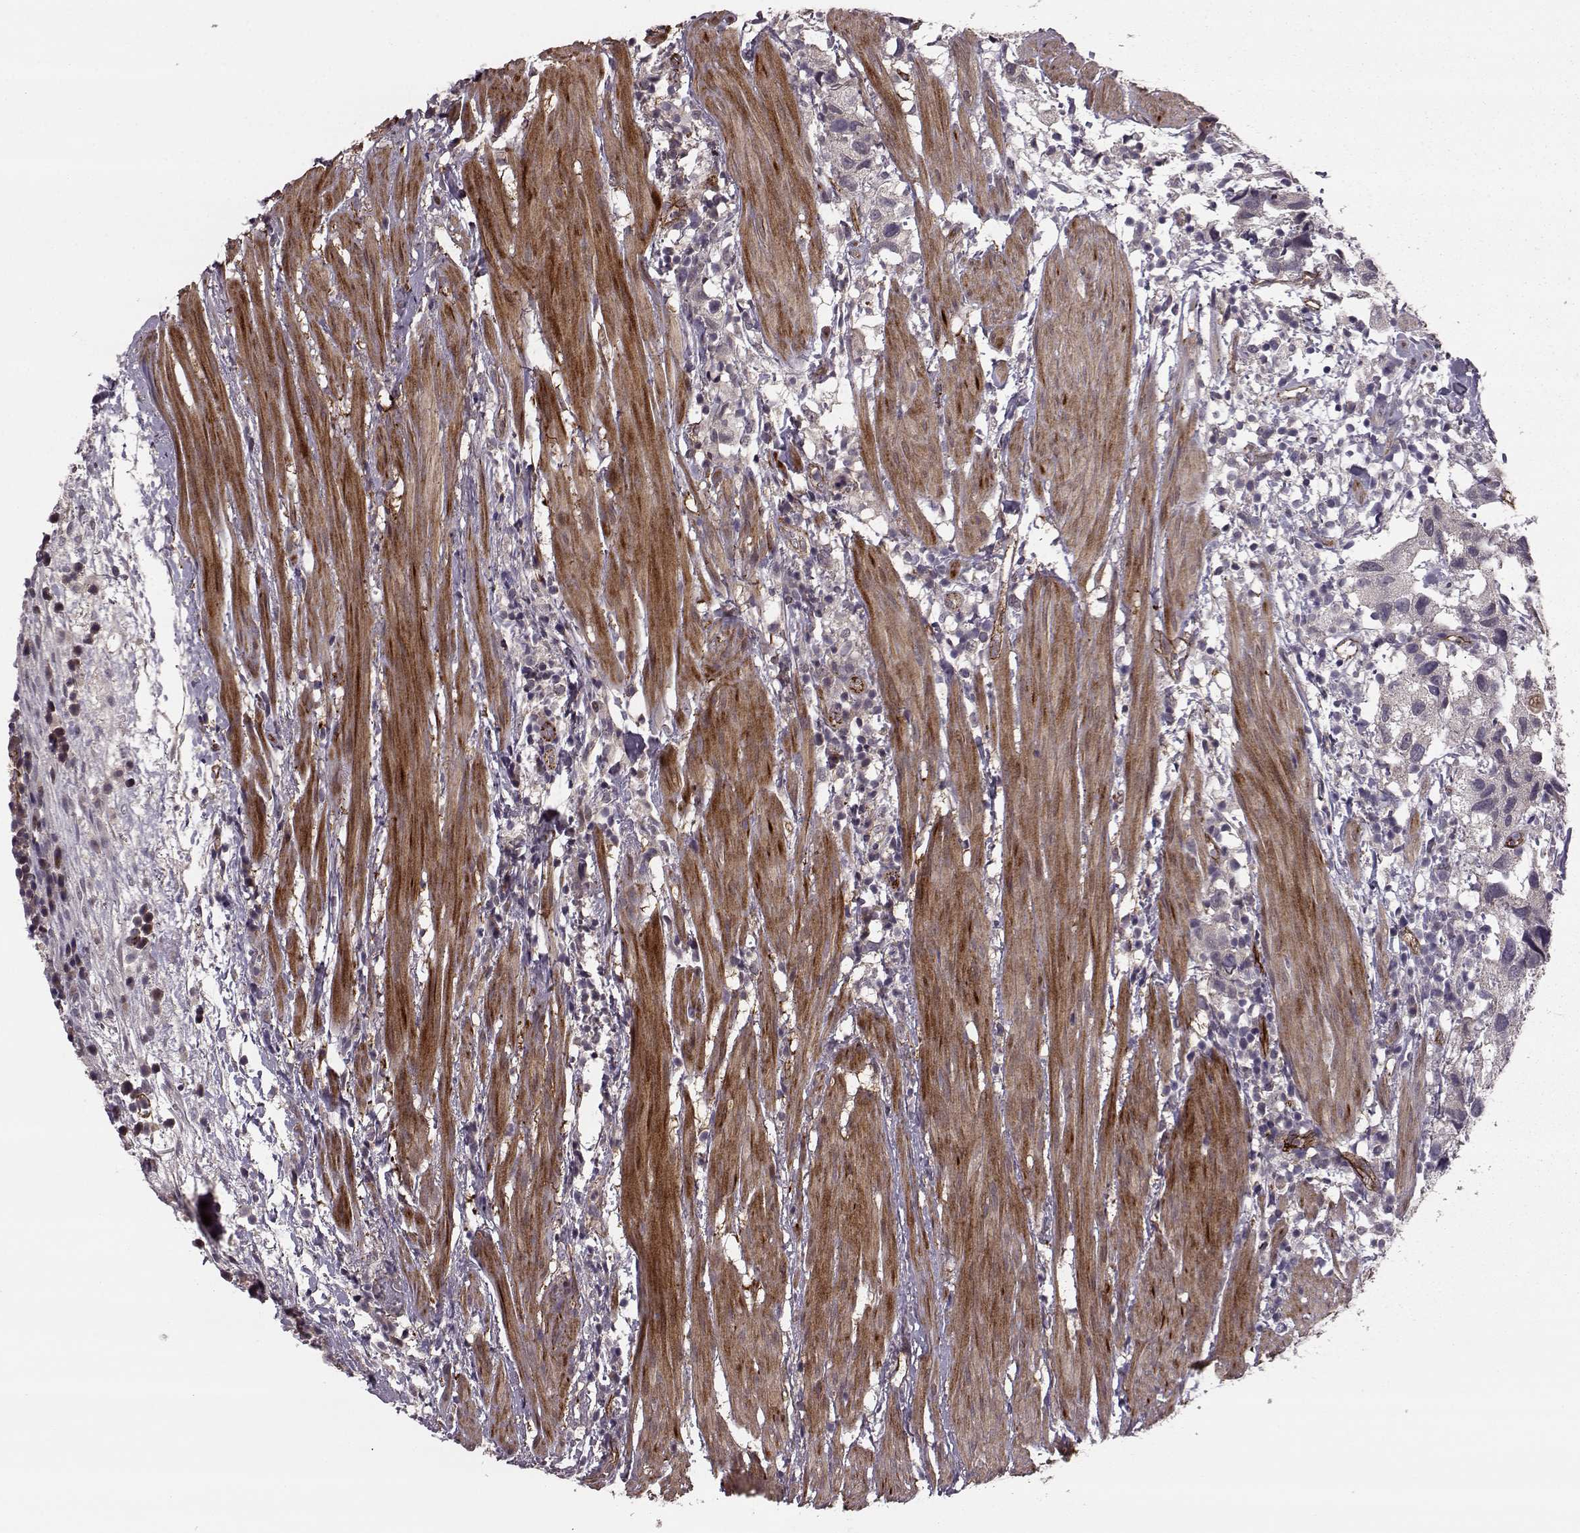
{"staining": {"intensity": "negative", "quantity": "none", "location": "none"}, "tissue": "urothelial cancer", "cell_type": "Tumor cells", "image_type": "cancer", "snomed": [{"axis": "morphology", "description": "Urothelial carcinoma, High grade"}, {"axis": "topography", "description": "Urinary bladder"}], "caption": "Immunohistochemical staining of high-grade urothelial carcinoma exhibits no significant positivity in tumor cells. (Brightfield microscopy of DAB (3,3'-diaminobenzidine) IHC at high magnification).", "gene": "SYNPO", "patient": {"sex": "male", "age": 79}}